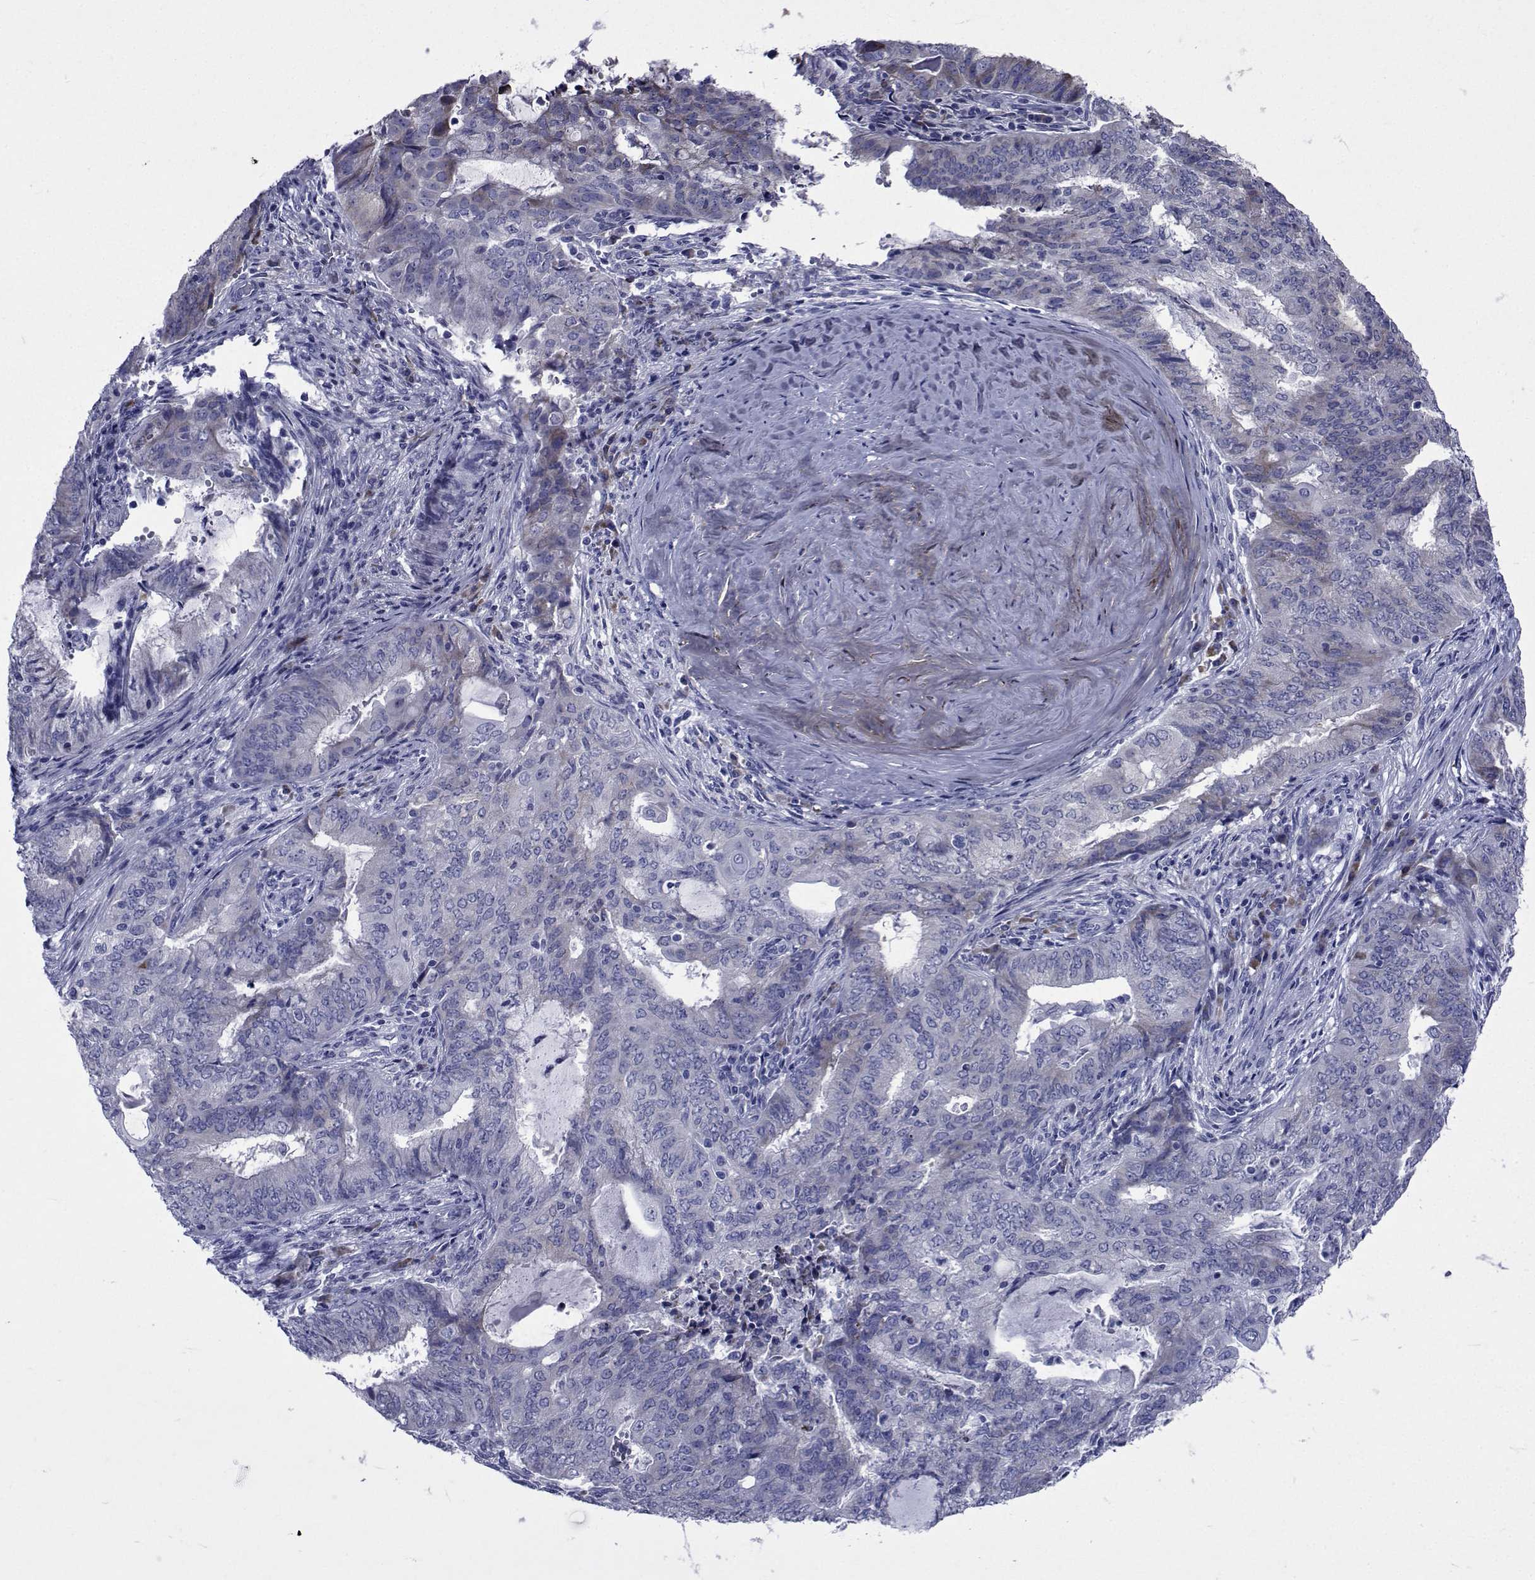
{"staining": {"intensity": "weak", "quantity": "<25%", "location": "cytoplasmic/membranous"}, "tissue": "endometrial cancer", "cell_type": "Tumor cells", "image_type": "cancer", "snomed": [{"axis": "morphology", "description": "Adenocarcinoma, NOS"}, {"axis": "topography", "description": "Endometrium"}], "caption": "High power microscopy image of an immunohistochemistry (IHC) image of adenocarcinoma (endometrial), revealing no significant positivity in tumor cells.", "gene": "ROPN1", "patient": {"sex": "female", "age": 62}}